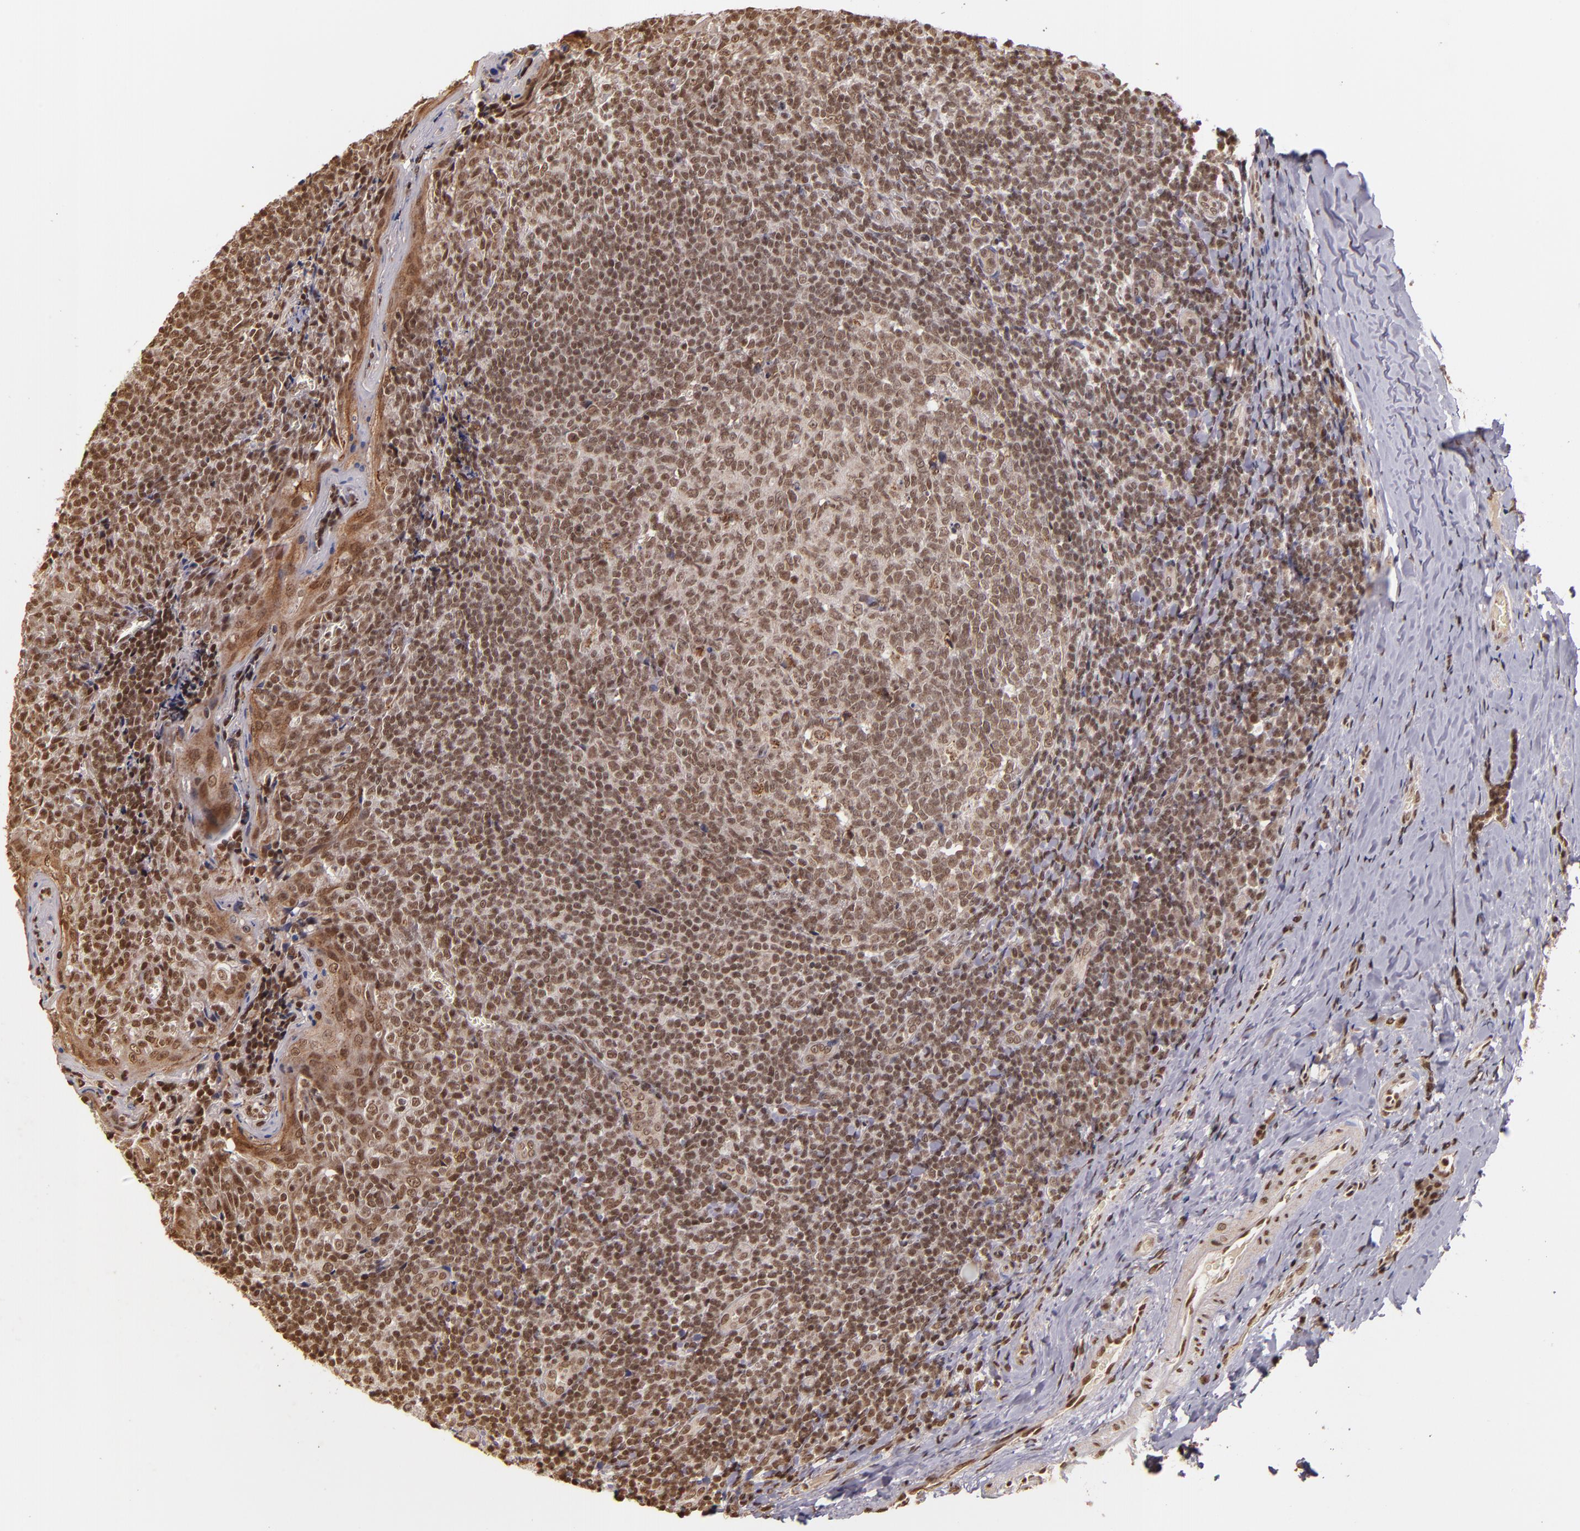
{"staining": {"intensity": "weak", "quantity": "25%-75%", "location": "nuclear"}, "tissue": "tonsil", "cell_type": "Germinal center cells", "image_type": "normal", "snomed": [{"axis": "morphology", "description": "Normal tissue, NOS"}, {"axis": "topography", "description": "Tonsil"}], "caption": "Protein staining by immunohistochemistry displays weak nuclear positivity in approximately 25%-75% of germinal center cells in normal tonsil.", "gene": "CUL3", "patient": {"sex": "male", "age": 31}}